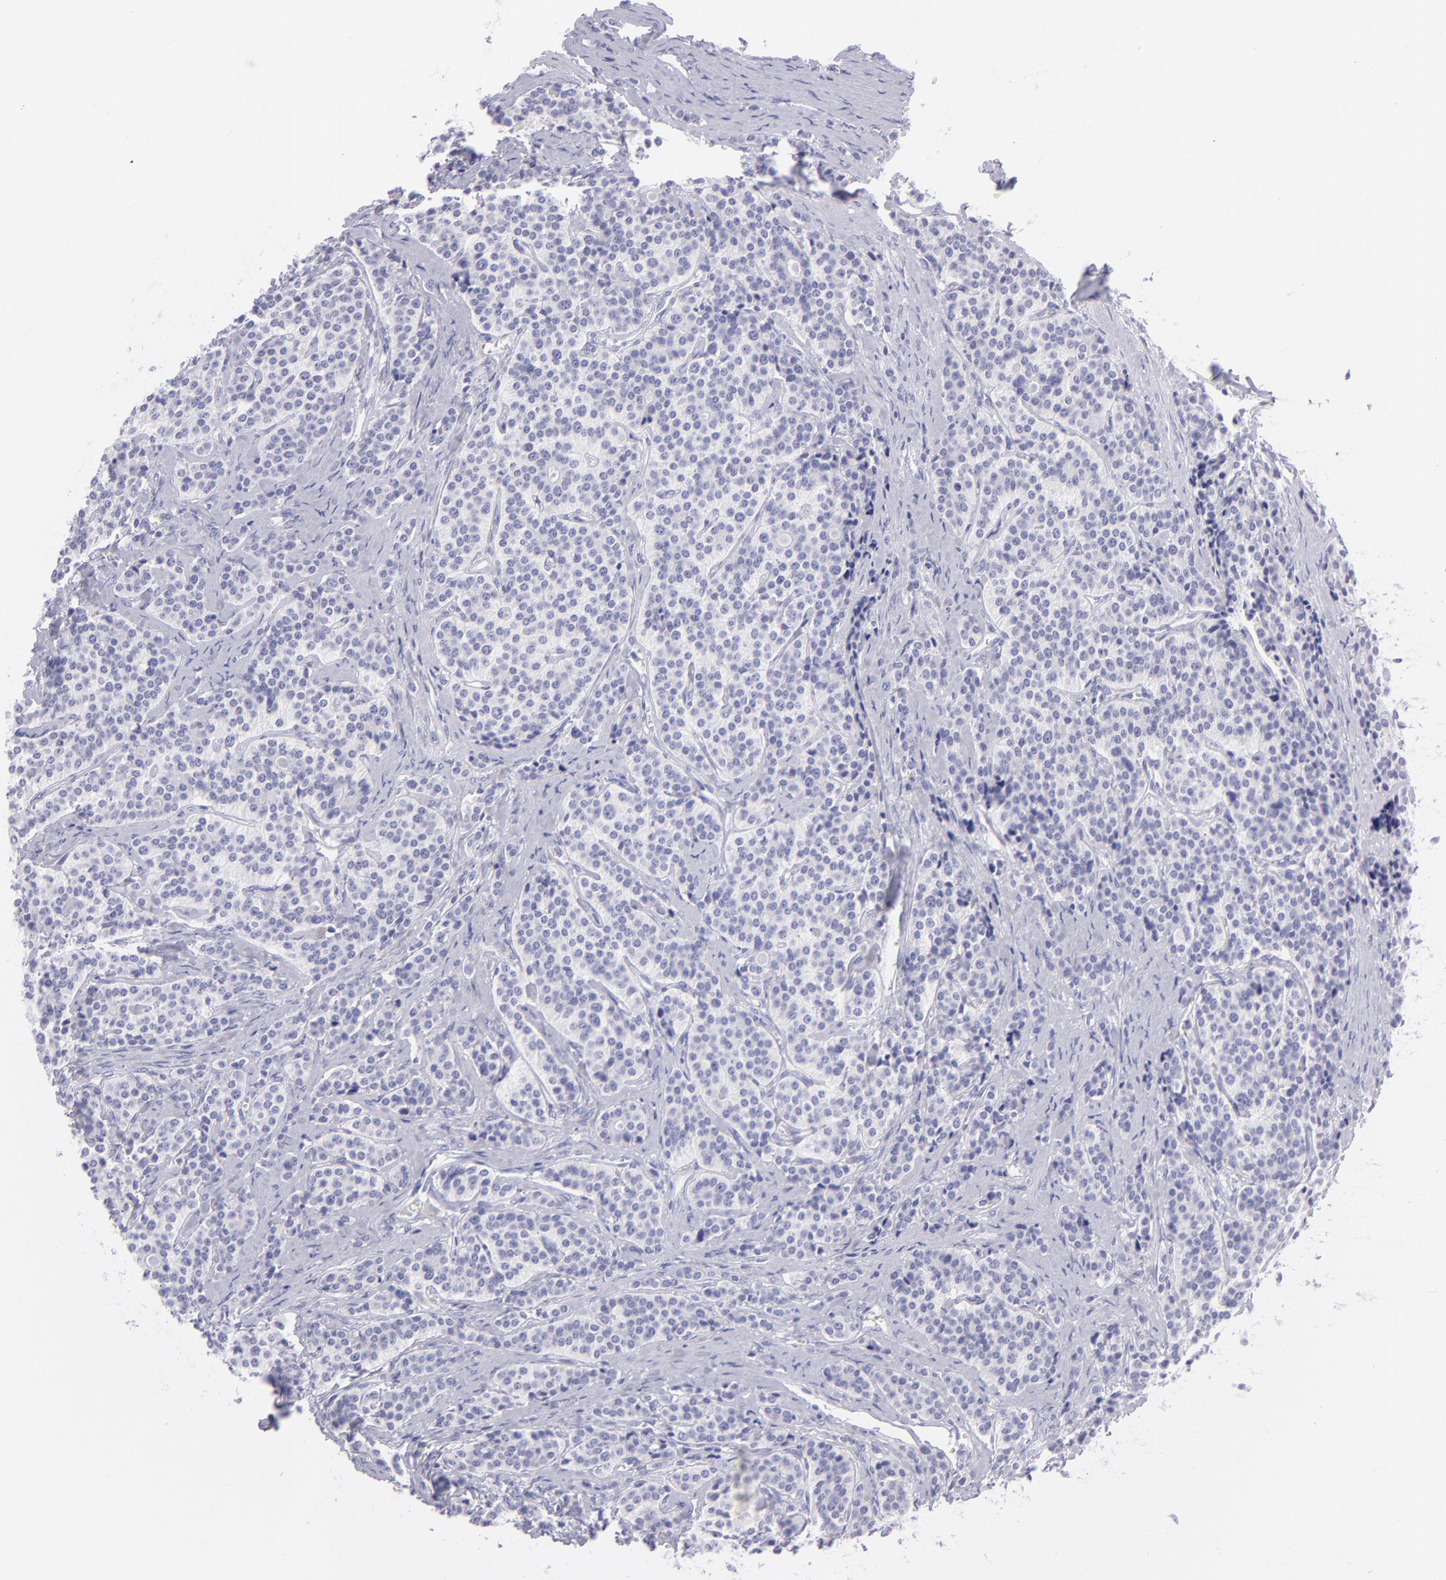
{"staining": {"intensity": "negative", "quantity": "none", "location": "none"}, "tissue": "carcinoid", "cell_type": "Tumor cells", "image_type": "cancer", "snomed": [{"axis": "morphology", "description": "Carcinoid, malignant, NOS"}, {"axis": "topography", "description": "Small intestine"}], "caption": "Carcinoid stained for a protein using IHC shows no expression tumor cells.", "gene": "SLC1A2", "patient": {"sex": "male", "age": 63}}